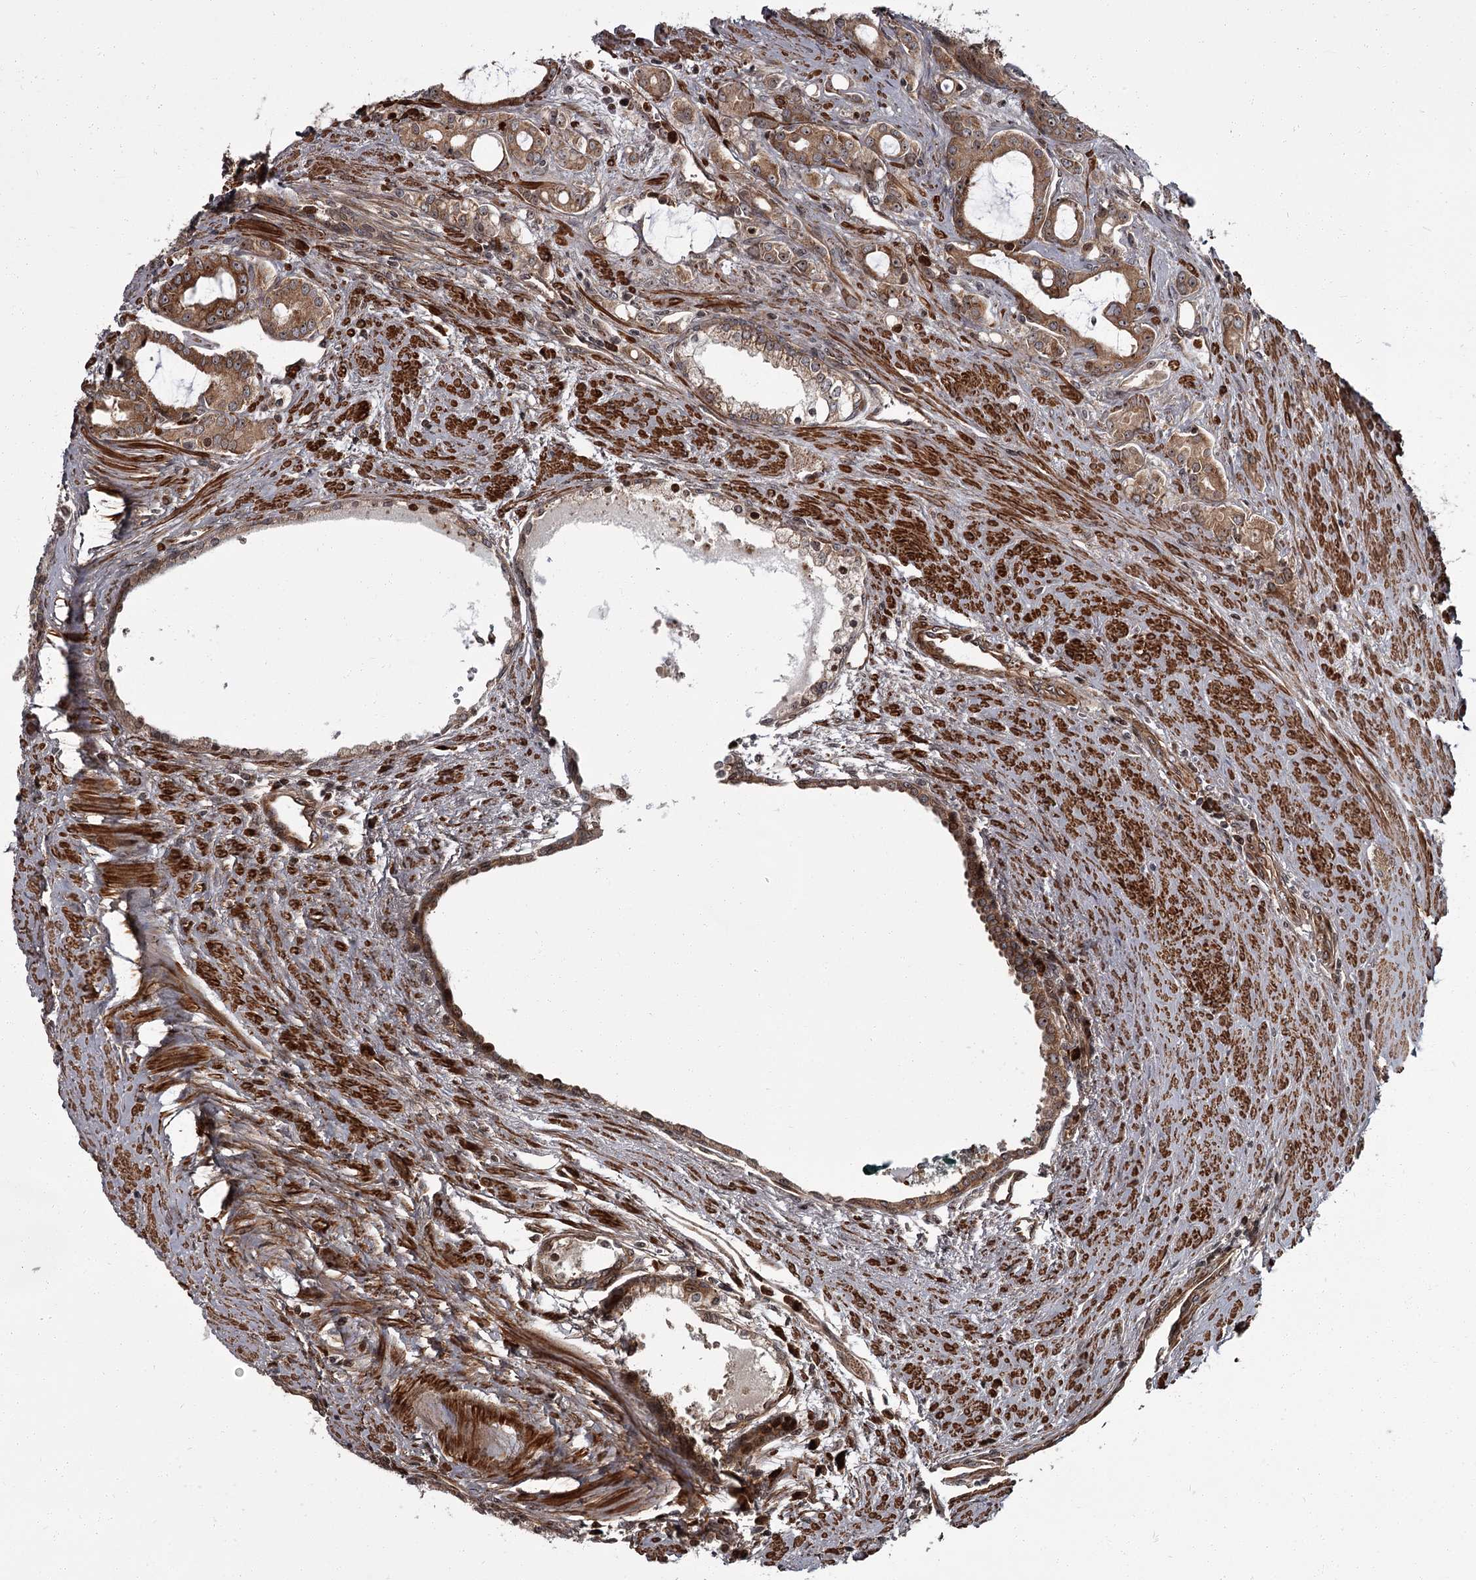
{"staining": {"intensity": "moderate", "quantity": ">75%", "location": "cytoplasmic/membranous,nuclear"}, "tissue": "prostate cancer", "cell_type": "Tumor cells", "image_type": "cancer", "snomed": [{"axis": "morphology", "description": "Adenocarcinoma, High grade"}, {"axis": "topography", "description": "Prostate"}], "caption": "The micrograph demonstrates staining of prostate adenocarcinoma (high-grade), revealing moderate cytoplasmic/membranous and nuclear protein positivity (brown color) within tumor cells. The protein is stained brown, and the nuclei are stained in blue (DAB IHC with brightfield microscopy, high magnification).", "gene": "THAP9", "patient": {"sex": "male", "age": 72}}